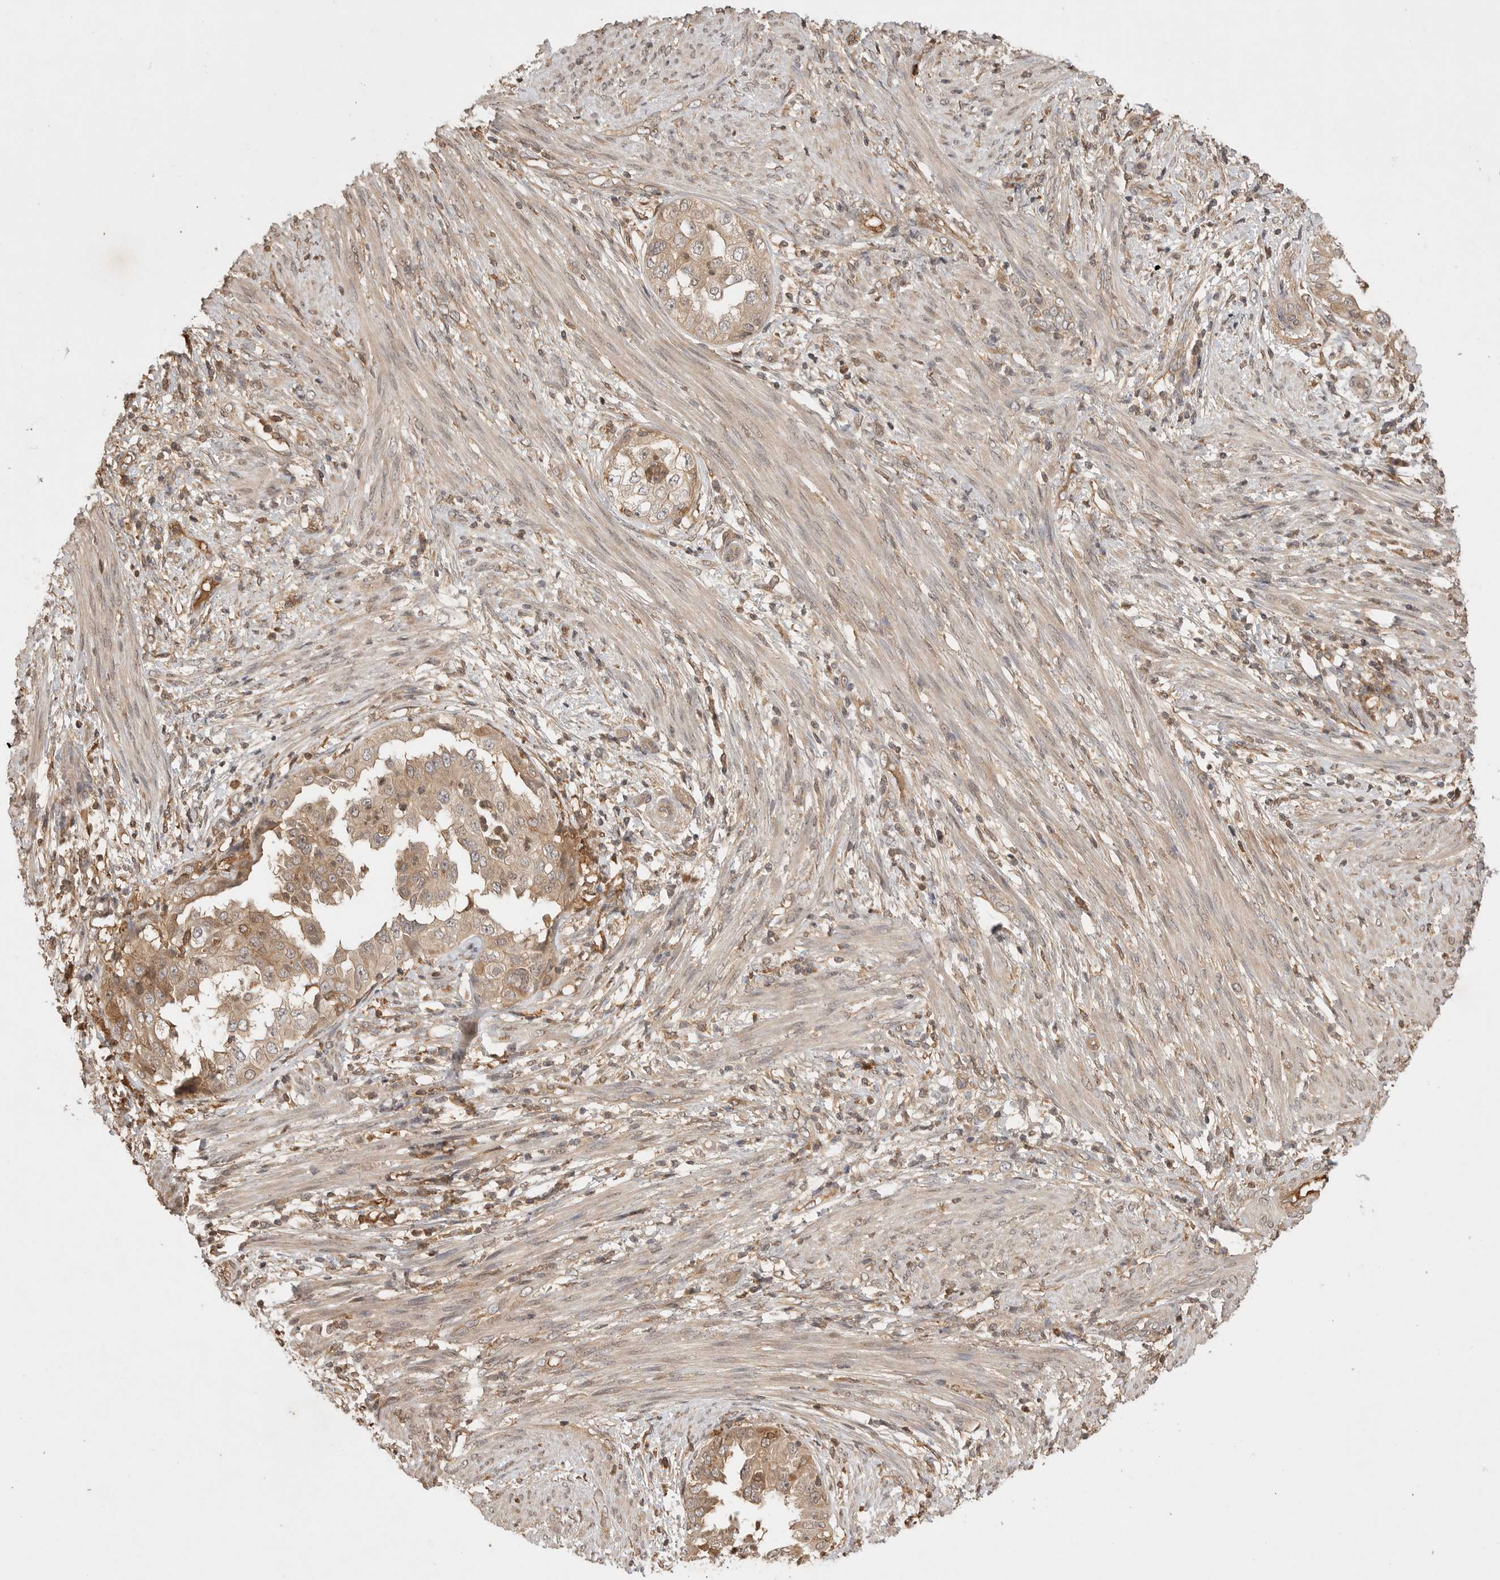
{"staining": {"intensity": "weak", "quantity": ">75%", "location": "cytoplasmic/membranous"}, "tissue": "endometrial cancer", "cell_type": "Tumor cells", "image_type": "cancer", "snomed": [{"axis": "morphology", "description": "Adenocarcinoma, NOS"}, {"axis": "topography", "description": "Endometrium"}], "caption": "A brown stain shows weak cytoplasmic/membranous positivity of a protein in endometrial cancer (adenocarcinoma) tumor cells. (brown staining indicates protein expression, while blue staining denotes nuclei).", "gene": "PRMT3", "patient": {"sex": "female", "age": 85}}